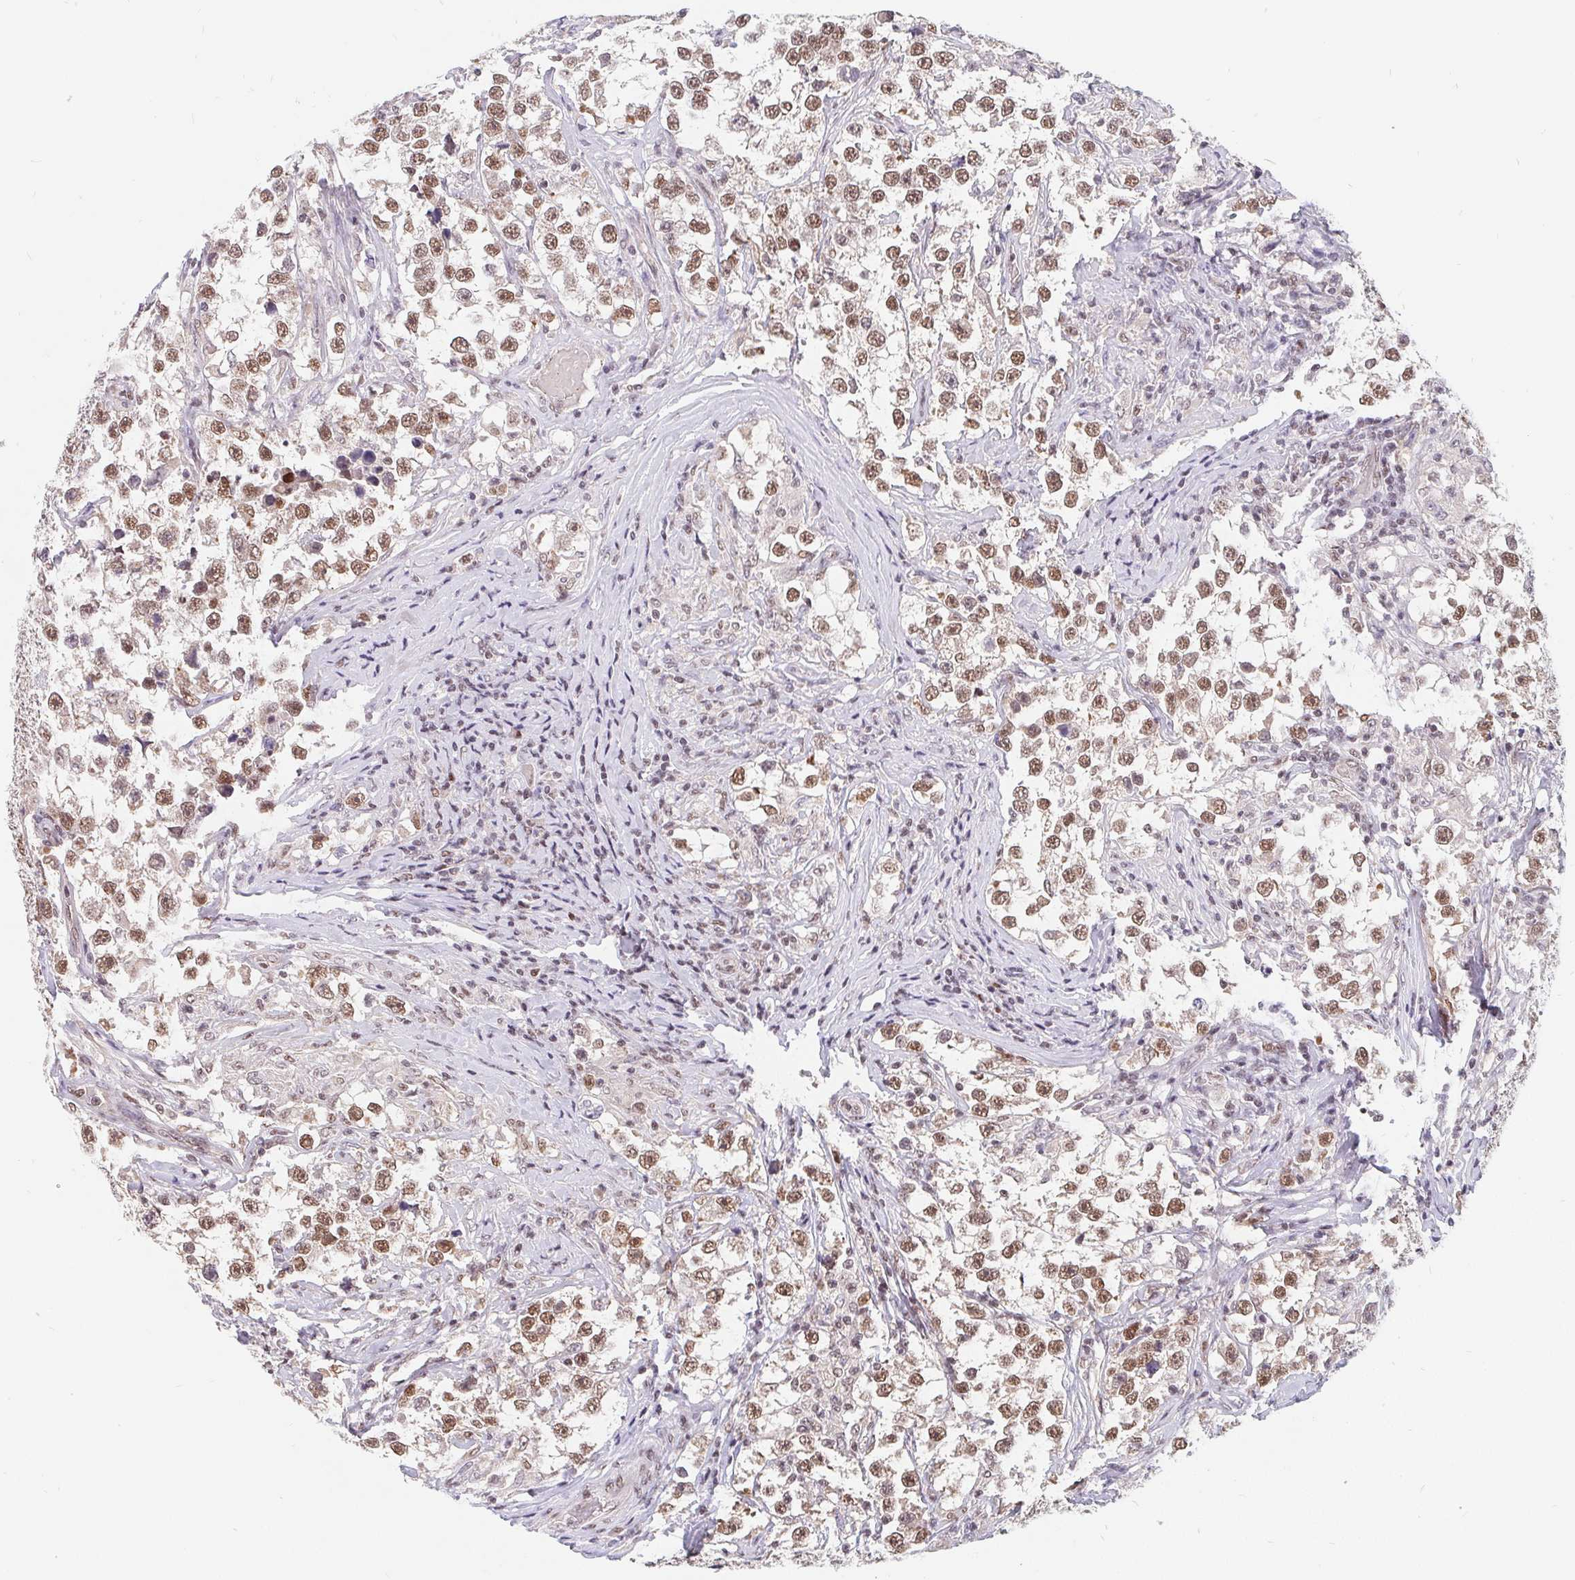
{"staining": {"intensity": "moderate", "quantity": ">75%", "location": "nuclear"}, "tissue": "testis cancer", "cell_type": "Tumor cells", "image_type": "cancer", "snomed": [{"axis": "morphology", "description": "Seminoma, NOS"}, {"axis": "topography", "description": "Testis"}], "caption": "About >75% of tumor cells in human testis seminoma show moderate nuclear protein positivity as visualized by brown immunohistochemical staining.", "gene": "POU2F1", "patient": {"sex": "male", "age": 46}}